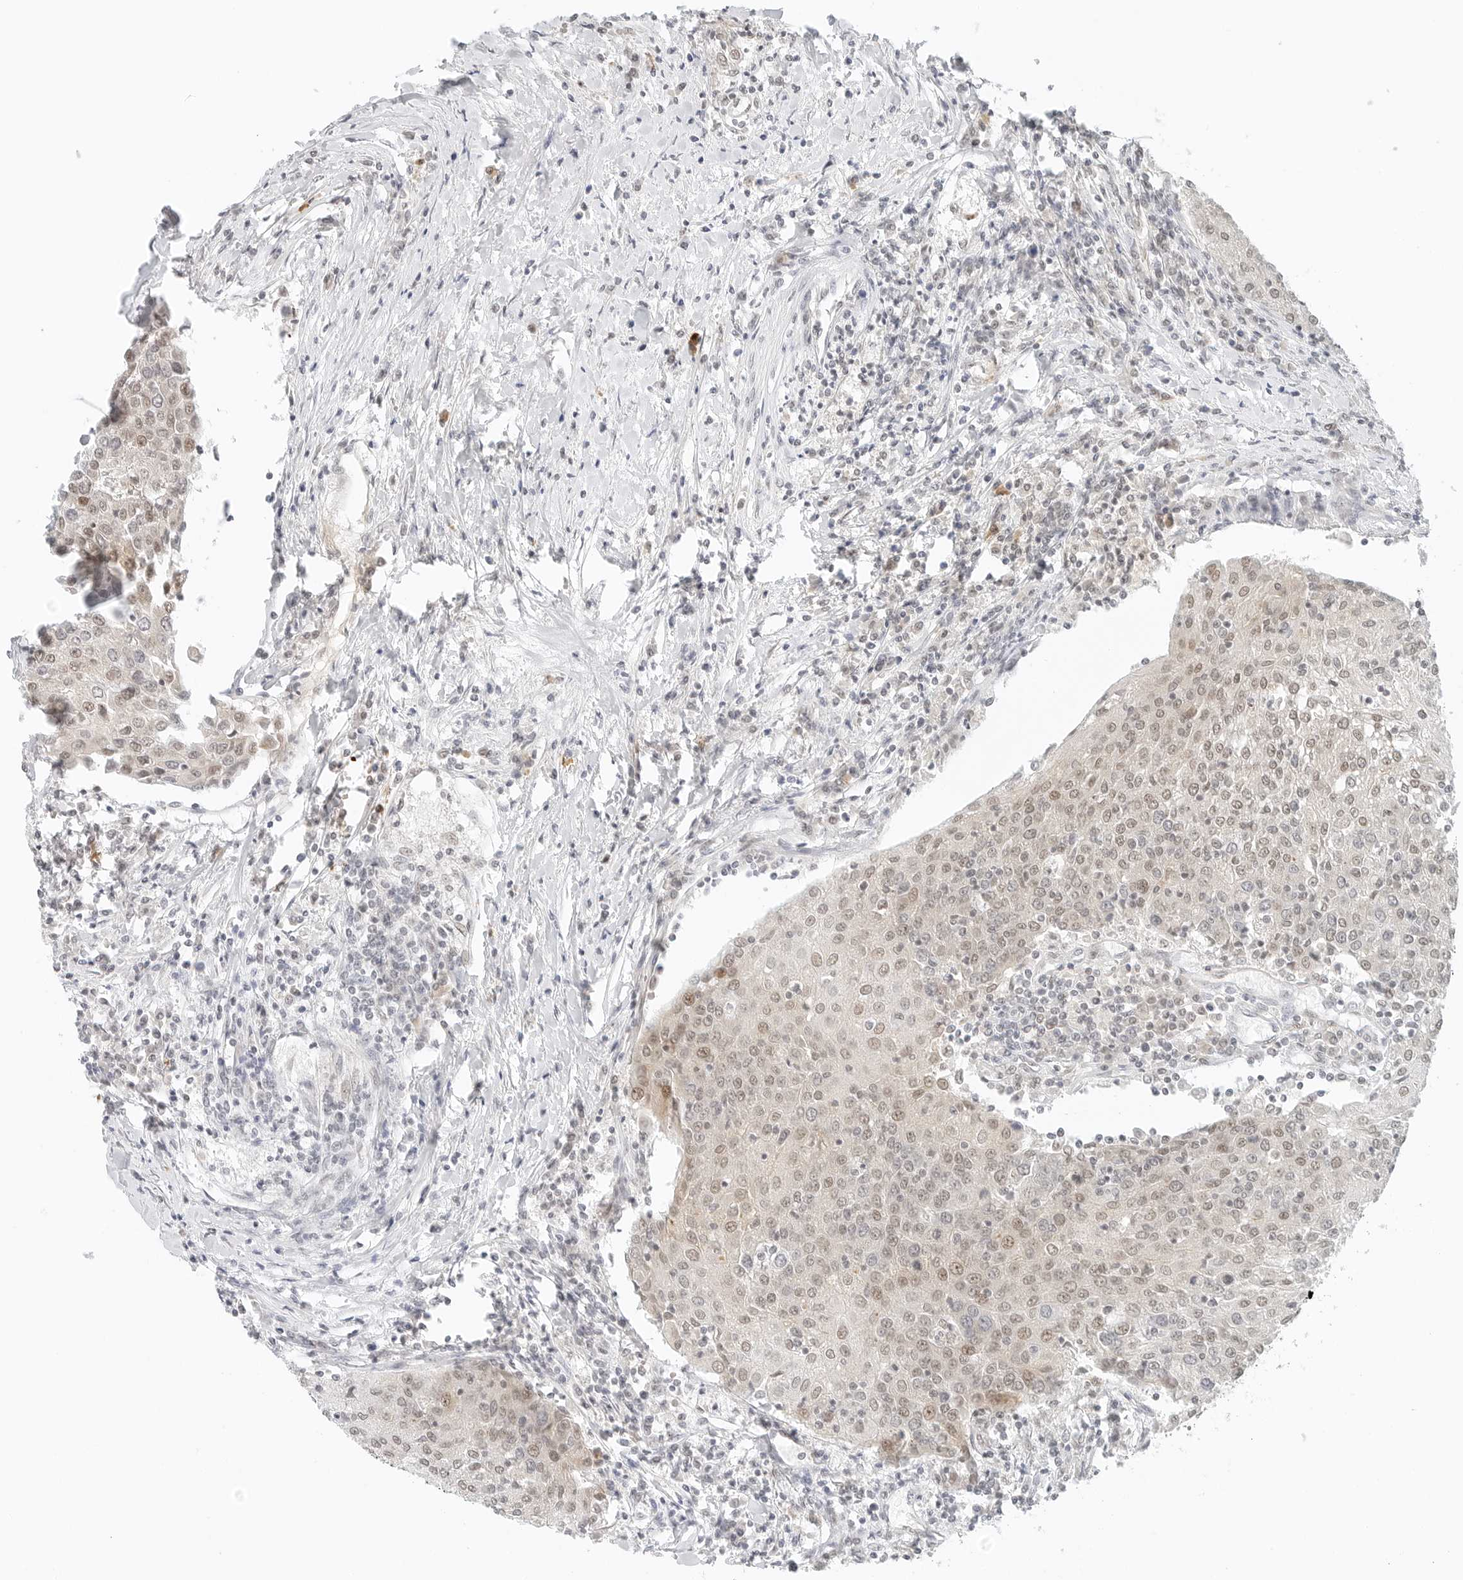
{"staining": {"intensity": "weak", "quantity": "25%-75%", "location": "nuclear"}, "tissue": "urothelial cancer", "cell_type": "Tumor cells", "image_type": "cancer", "snomed": [{"axis": "morphology", "description": "Urothelial carcinoma, High grade"}, {"axis": "topography", "description": "Urinary bladder"}], "caption": "Immunohistochemical staining of urothelial cancer demonstrates low levels of weak nuclear positivity in about 25%-75% of tumor cells. (Stains: DAB in brown, nuclei in blue, Microscopy: brightfield microscopy at high magnification).", "gene": "NEO1", "patient": {"sex": "female", "age": 85}}